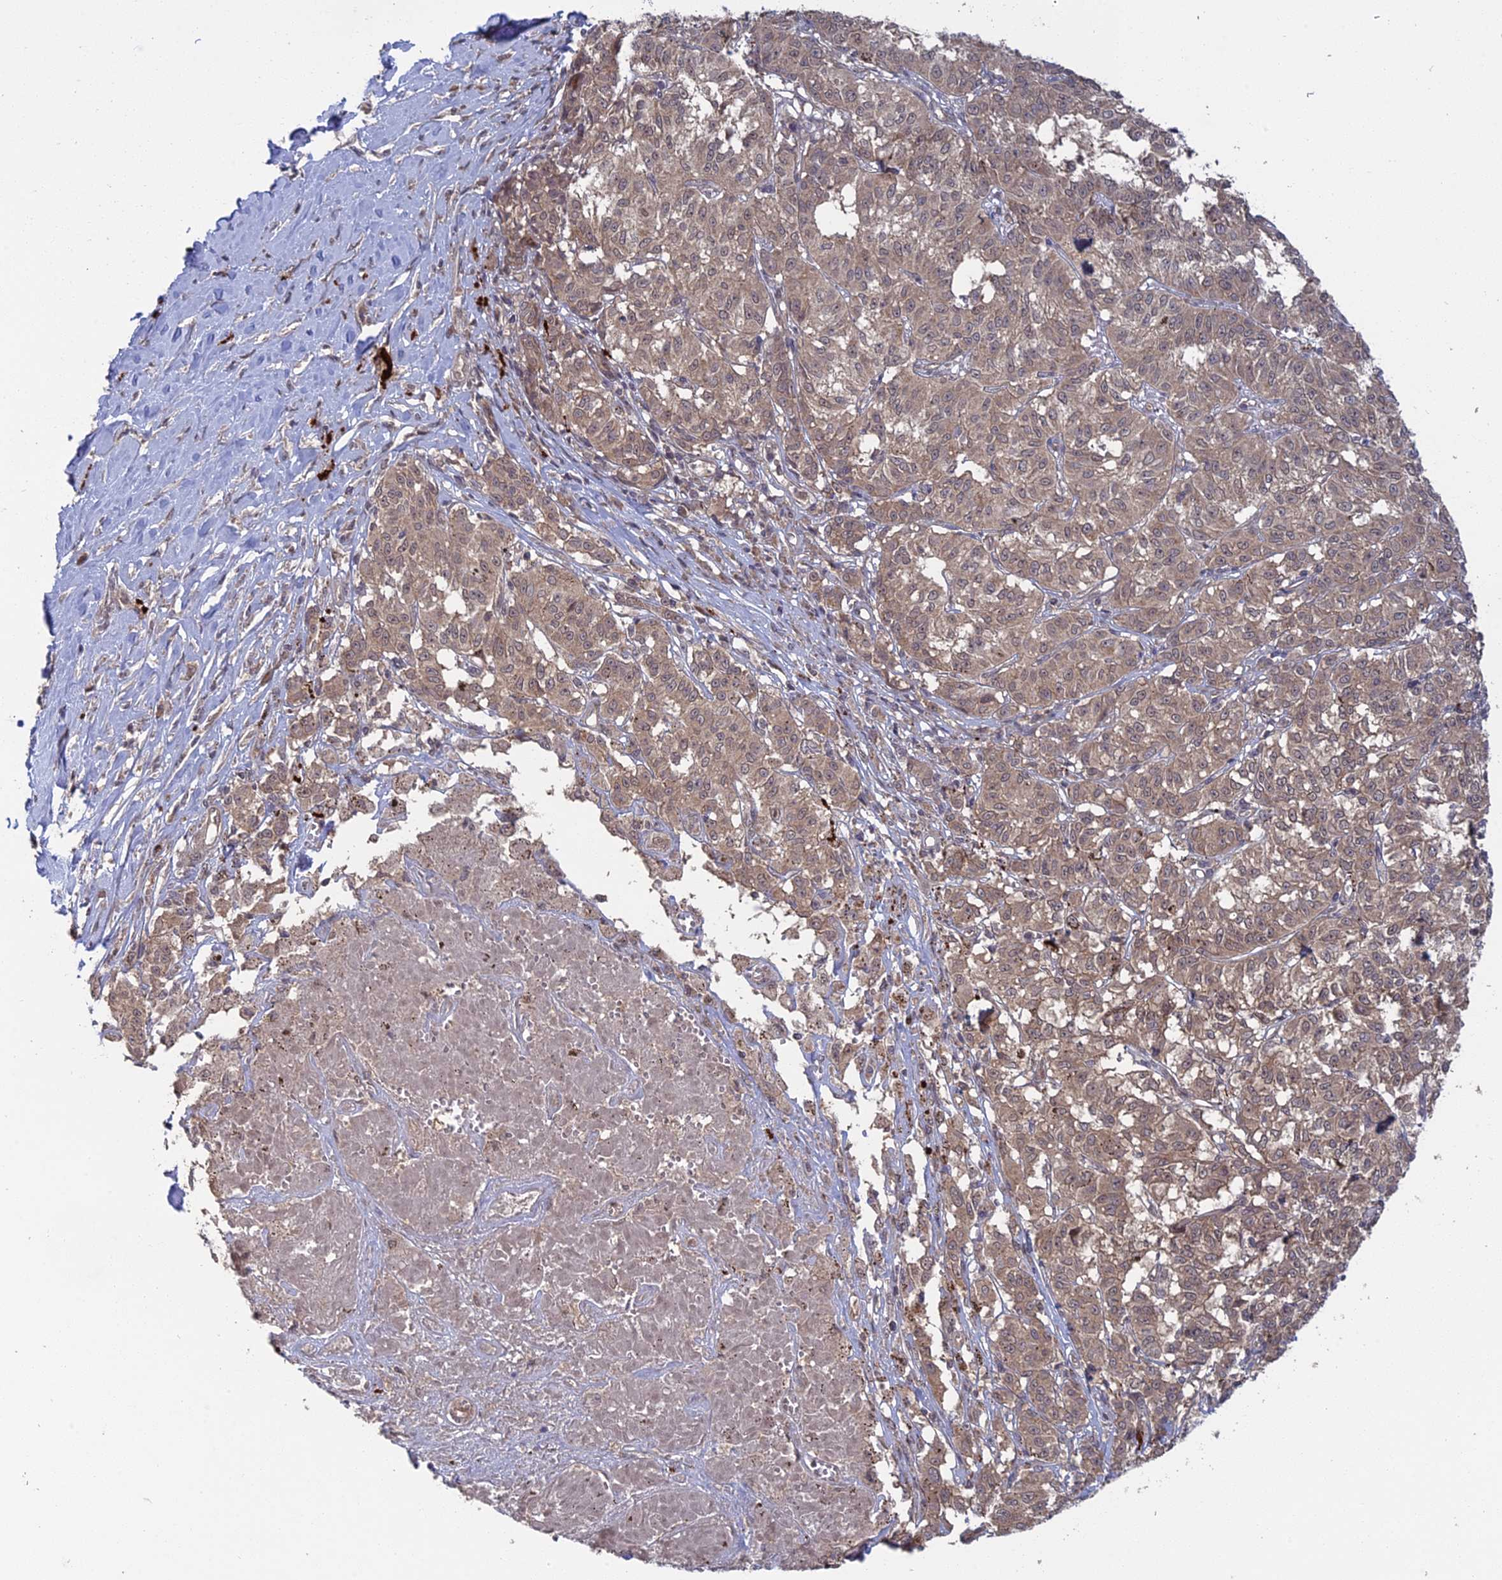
{"staining": {"intensity": "weak", "quantity": ">75%", "location": "cytoplasmic/membranous,nuclear"}, "tissue": "melanoma", "cell_type": "Tumor cells", "image_type": "cancer", "snomed": [{"axis": "morphology", "description": "Malignant melanoma, NOS"}, {"axis": "topography", "description": "Skin"}], "caption": "Malignant melanoma tissue demonstrates weak cytoplasmic/membranous and nuclear positivity in about >75% of tumor cells Nuclei are stained in blue.", "gene": "PKIG", "patient": {"sex": "female", "age": 72}}